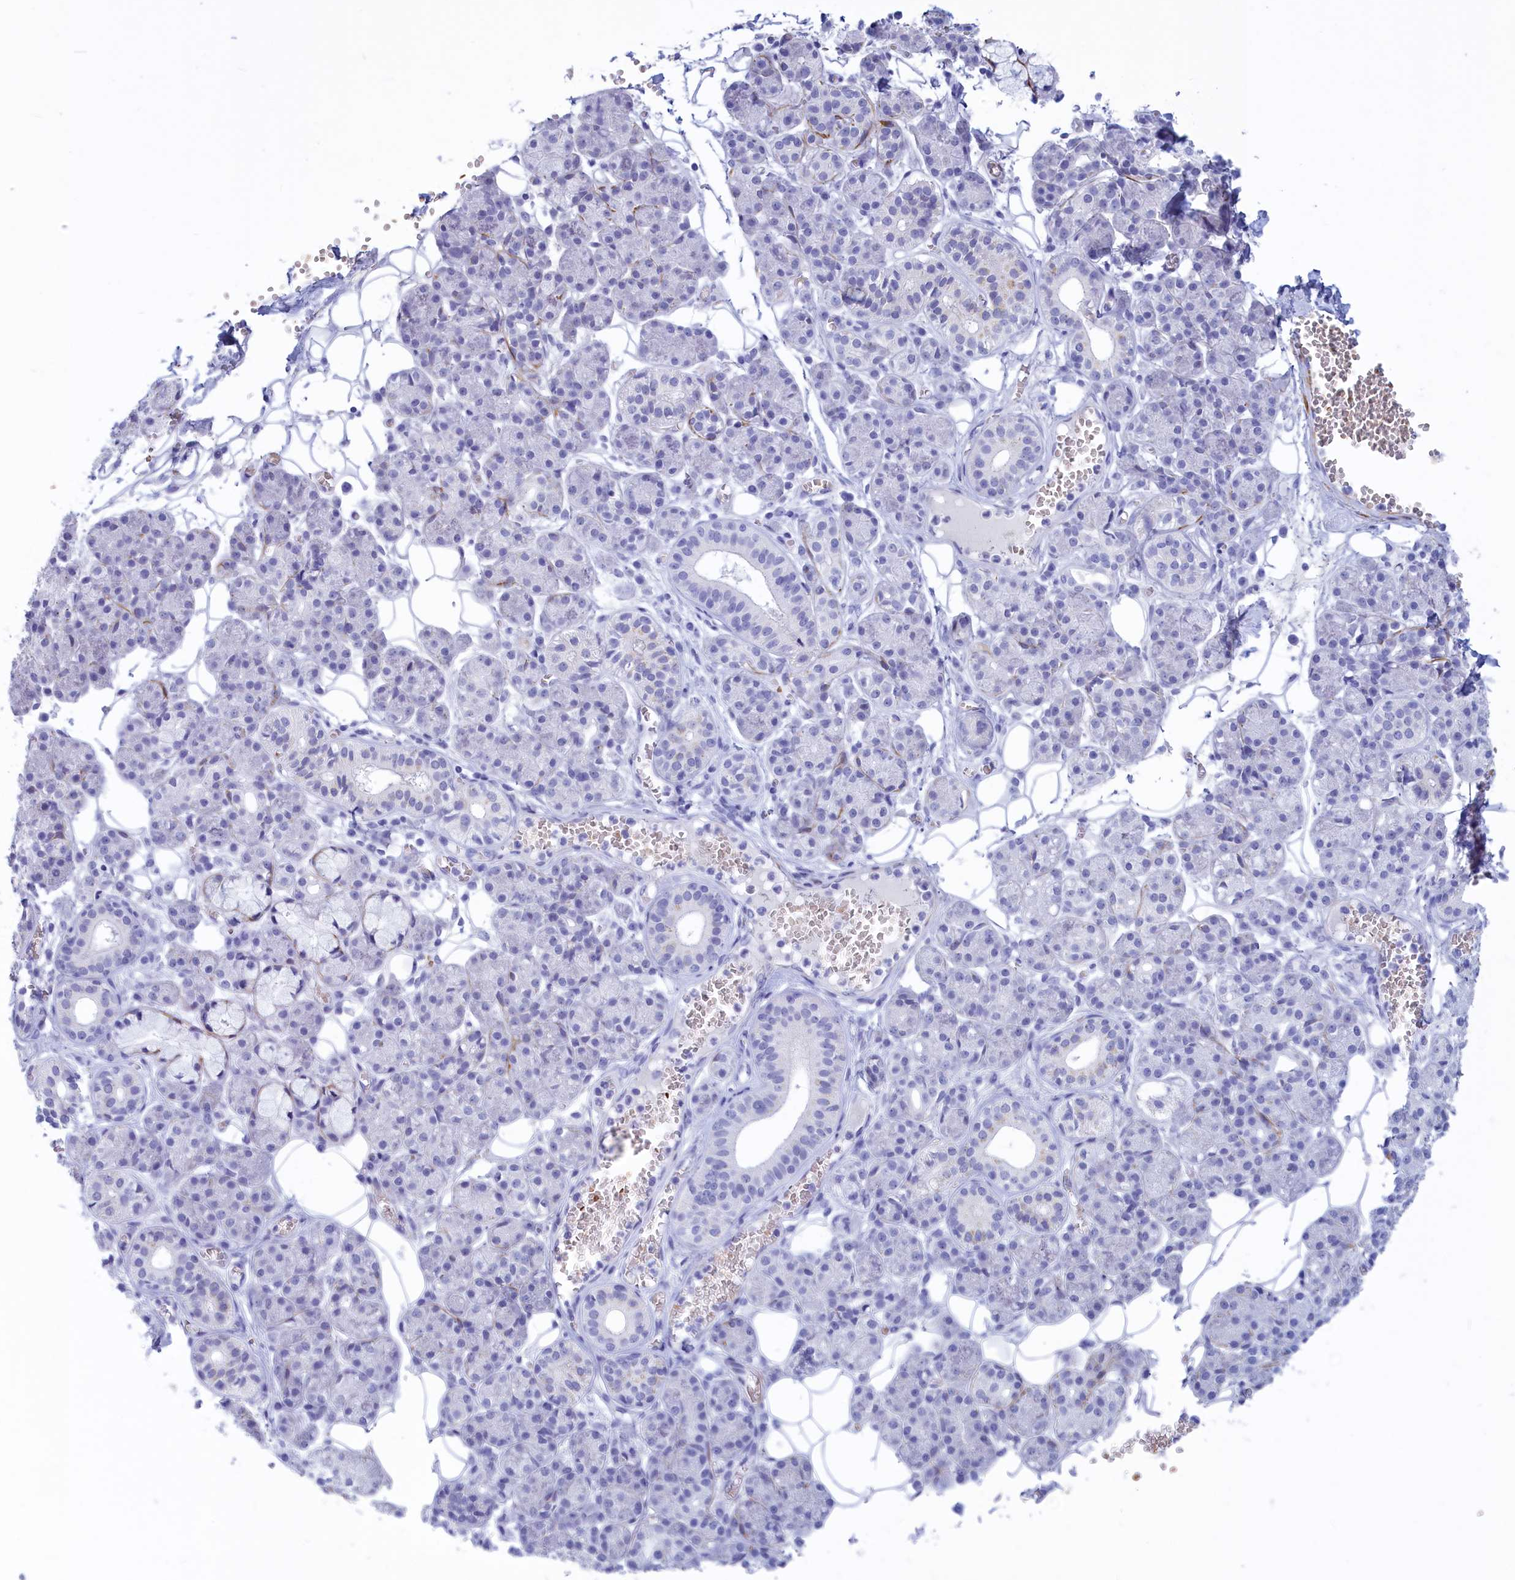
{"staining": {"intensity": "negative", "quantity": "none", "location": "none"}, "tissue": "salivary gland", "cell_type": "Glandular cells", "image_type": "normal", "snomed": [{"axis": "morphology", "description": "Normal tissue, NOS"}, {"axis": "topography", "description": "Salivary gland"}], "caption": "This photomicrograph is of benign salivary gland stained with immunohistochemistry to label a protein in brown with the nuclei are counter-stained blue. There is no positivity in glandular cells.", "gene": "GAPDHS", "patient": {"sex": "male", "age": 63}}